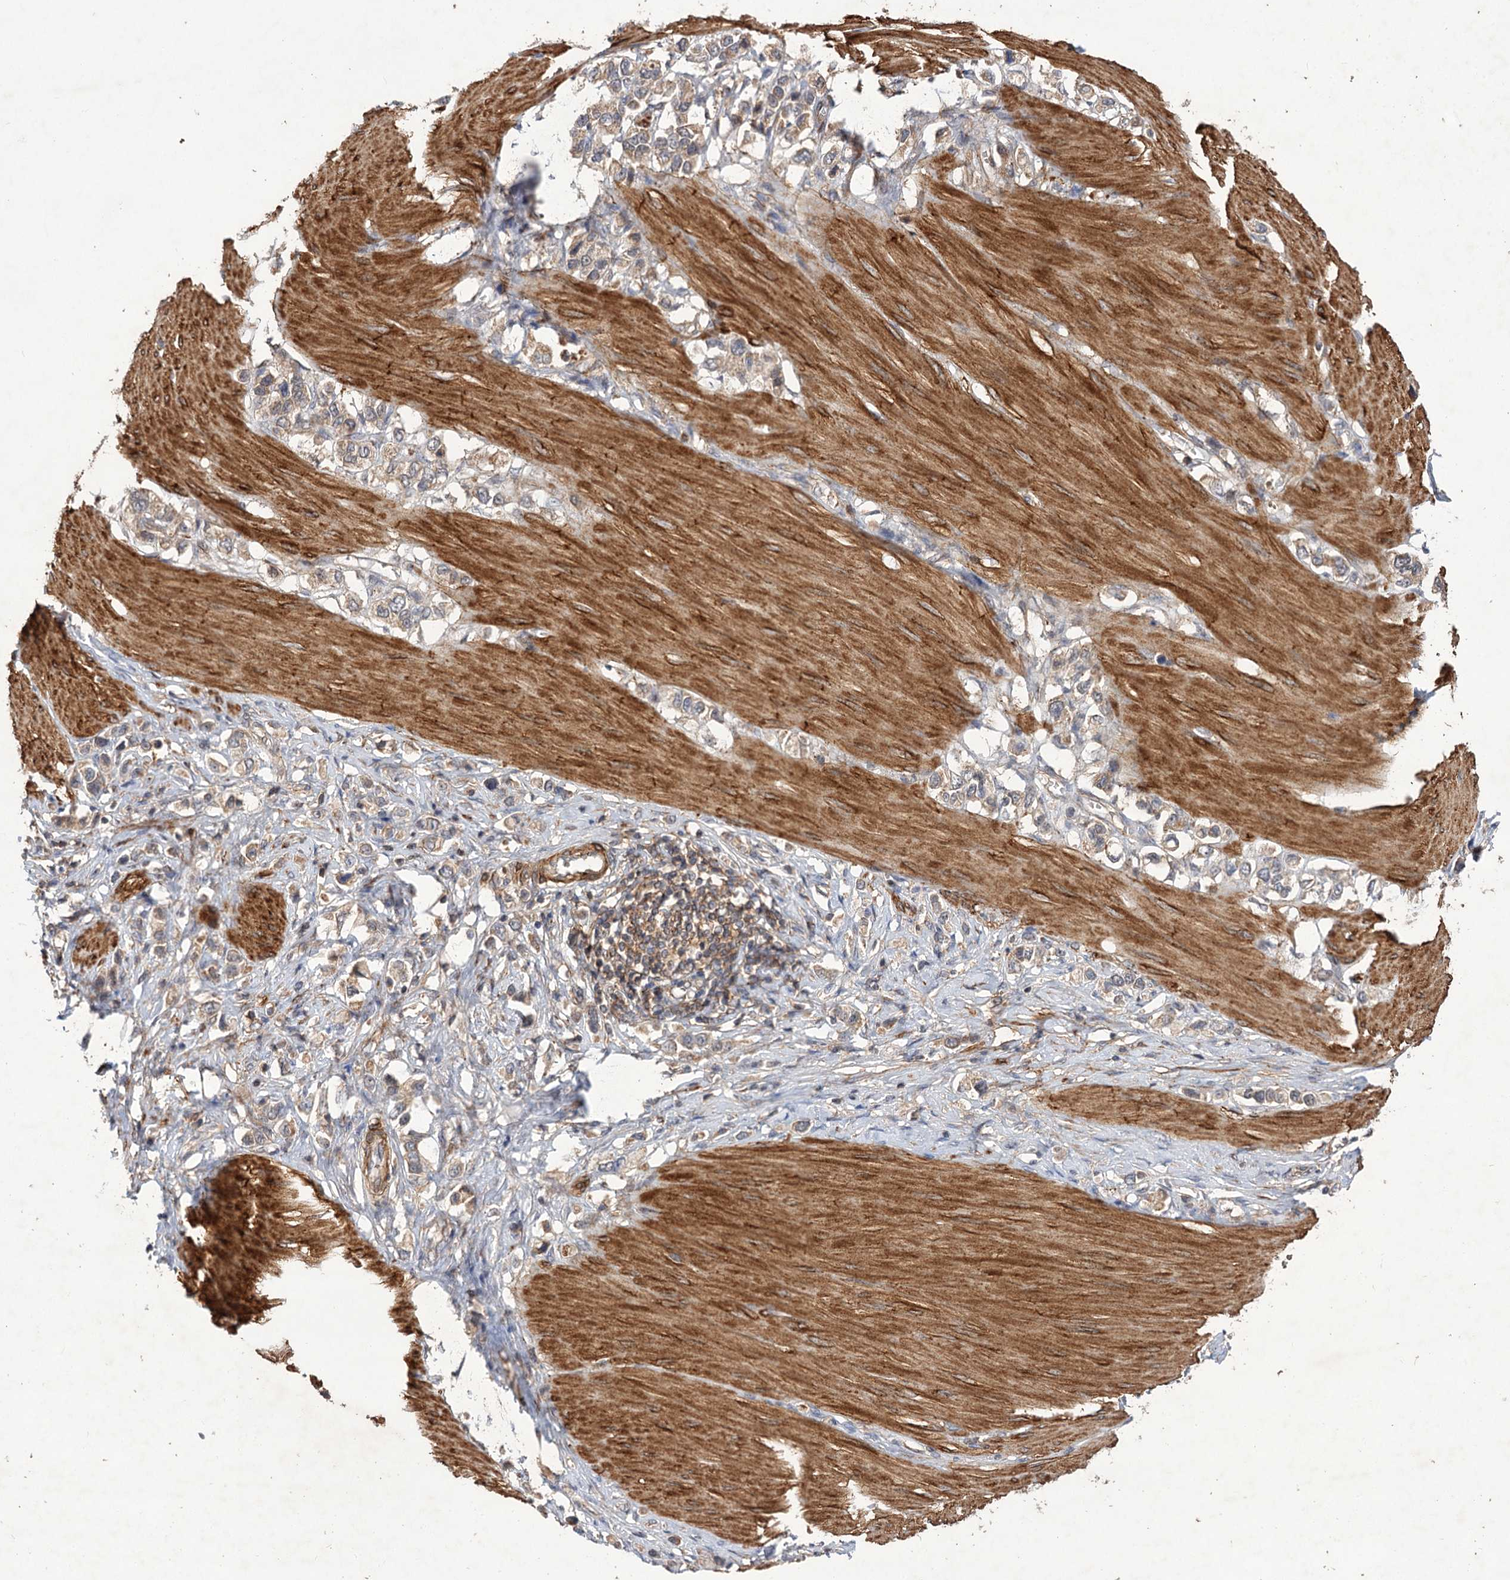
{"staining": {"intensity": "weak", "quantity": ">75%", "location": "cytoplasmic/membranous"}, "tissue": "stomach cancer", "cell_type": "Tumor cells", "image_type": "cancer", "snomed": [{"axis": "morphology", "description": "Adenocarcinoma, NOS"}, {"axis": "topography", "description": "Stomach"}], "caption": "Weak cytoplasmic/membranous expression is present in about >75% of tumor cells in stomach cancer.", "gene": "FBXW8", "patient": {"sex": "female", "age": 65}}